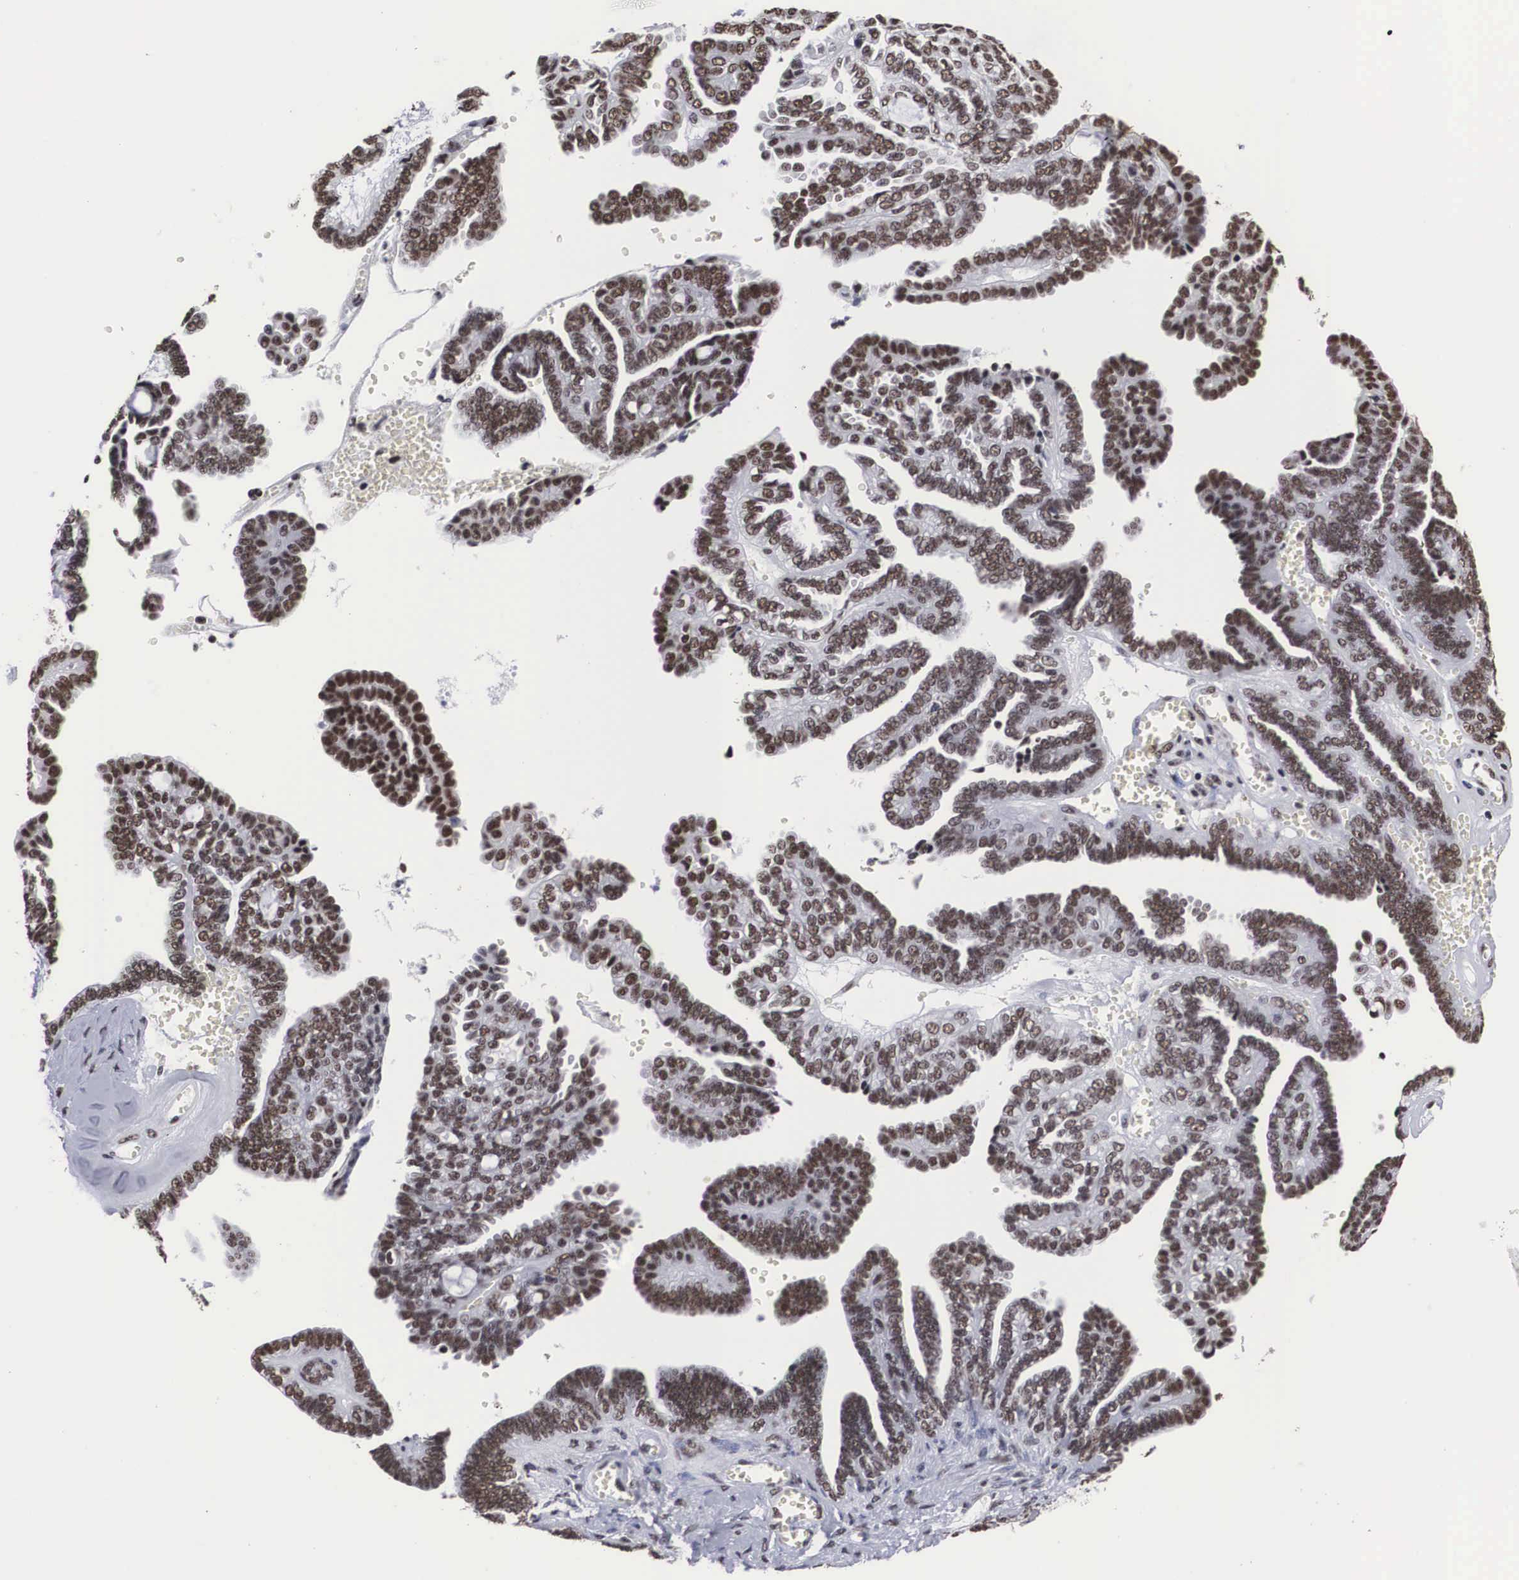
{"staining": {"intensity": "moderate", "quantity": ">75%", "location": "nuclear"}, "tissue": "ovarian cancer", "cell_type": "Tumor cells", "image_type": "cancer", "snomed": [{"axis": "morphology", "description": "Cystadenocarcinoma, serous, NOS"}, {"axis": "topography", "description": "Ovary"}], "caption": "Ovarian serous cystadenocarcinoma tissue demonstrates moderate nuclear positivity in approximately >75% of tumor cells, visualized by immunohistochemistry. Ihc stains the protein of interest in brown and the nuclei are stained blue.", "gene": "ACIN1", "patient": {"sex": "female", "age": 71}}